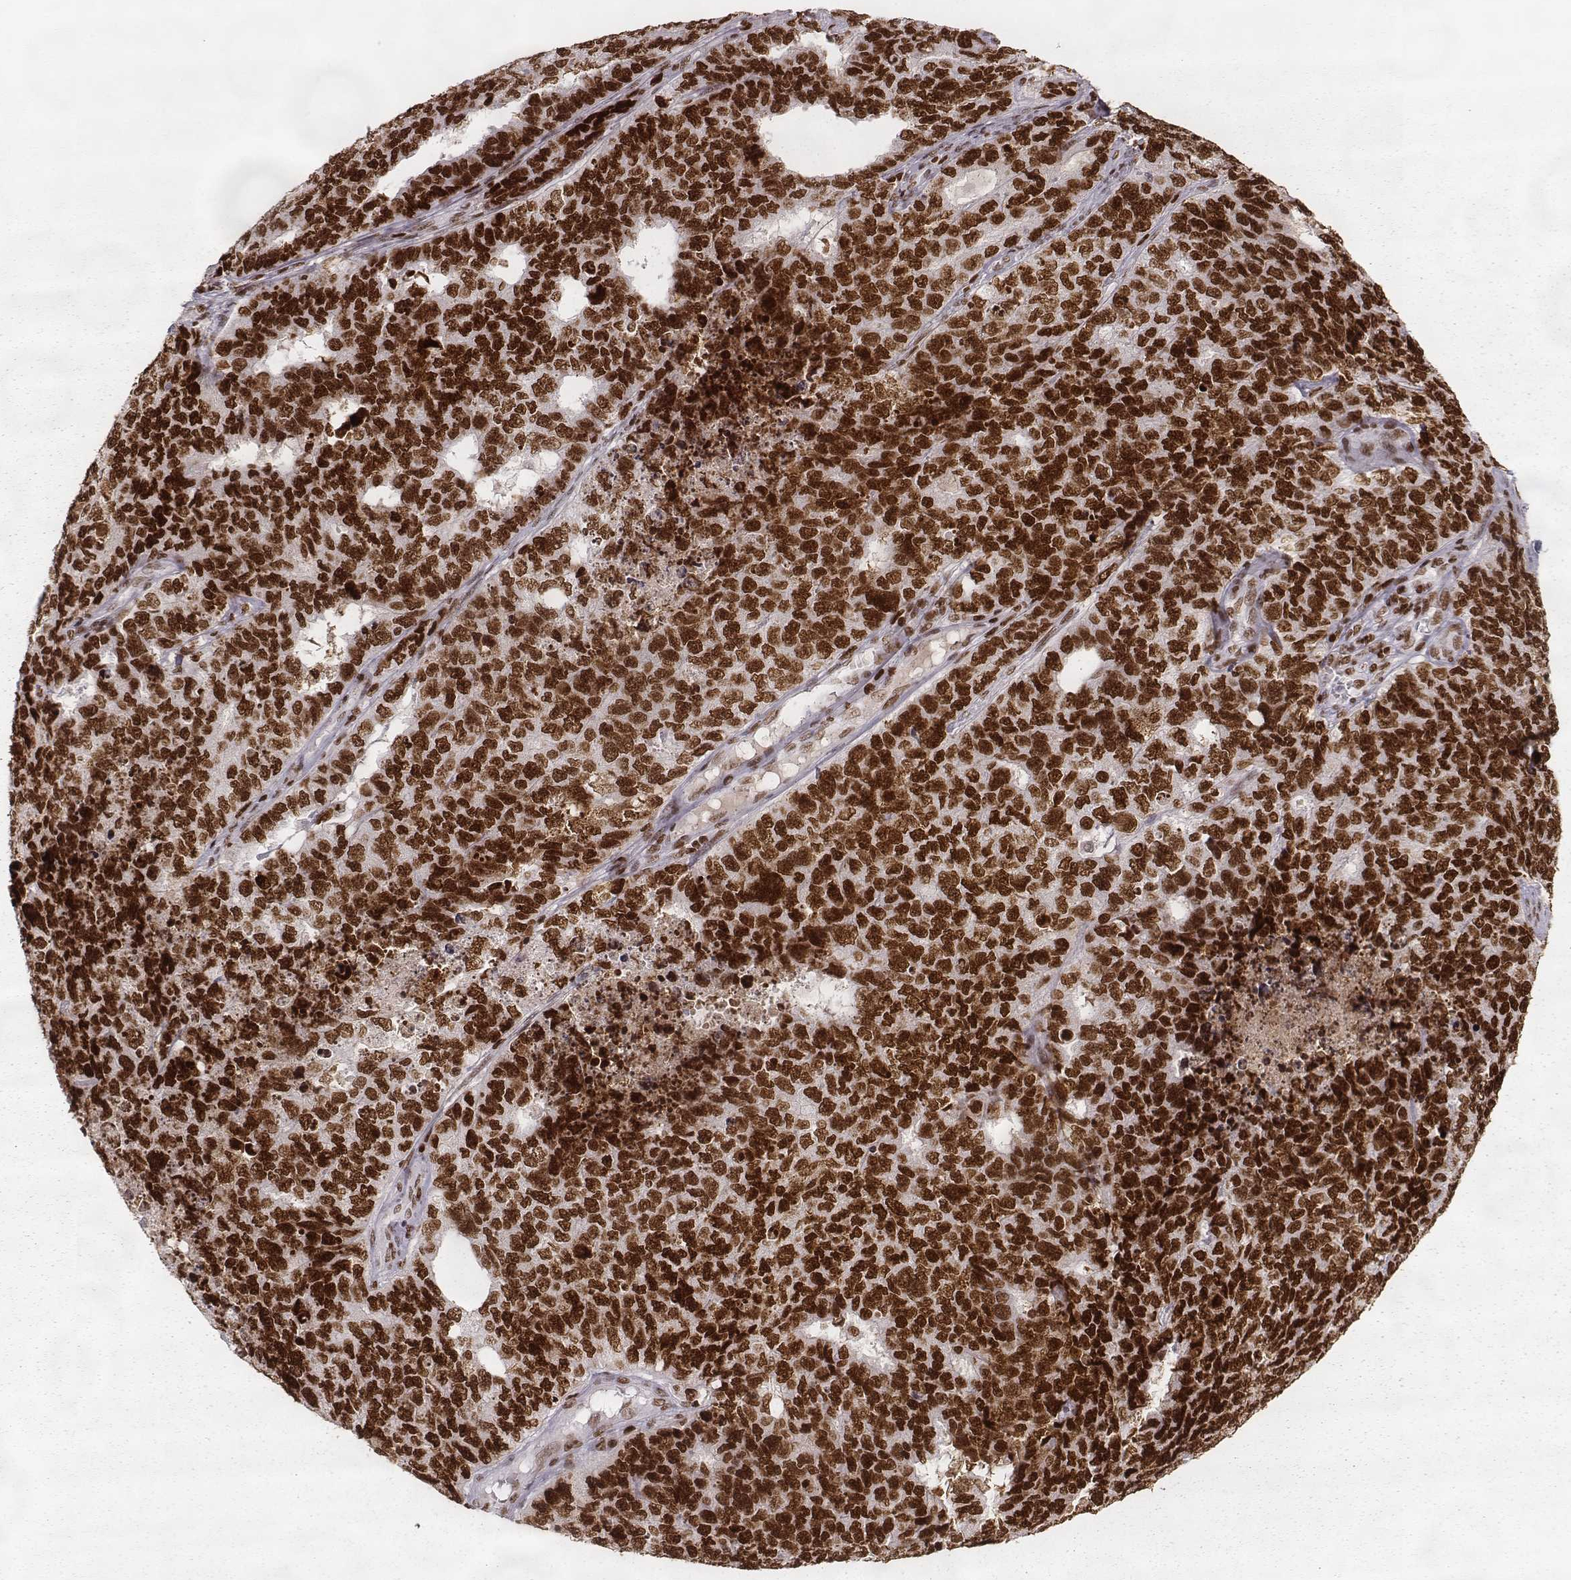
{"staining": {"intensity": "strong", "quantity": ">75%", "location": "nuclear"}, "tissue": "cervical cancer", "cell_type": "Tumor cells", "image_type": "cancer", "snomed": [{"axis": "morphology", "description": "Squamous cell carcinoma, NOS"}, {"axis": "topography", "description": "Cervix"}], "caption": "Tumor cells display strong nuclear expression in about >75% of cells in cervical cancer (squamous cell carcinoma).", "gene": "PARP1", "patient": {"sex": "female", "age": 63}}